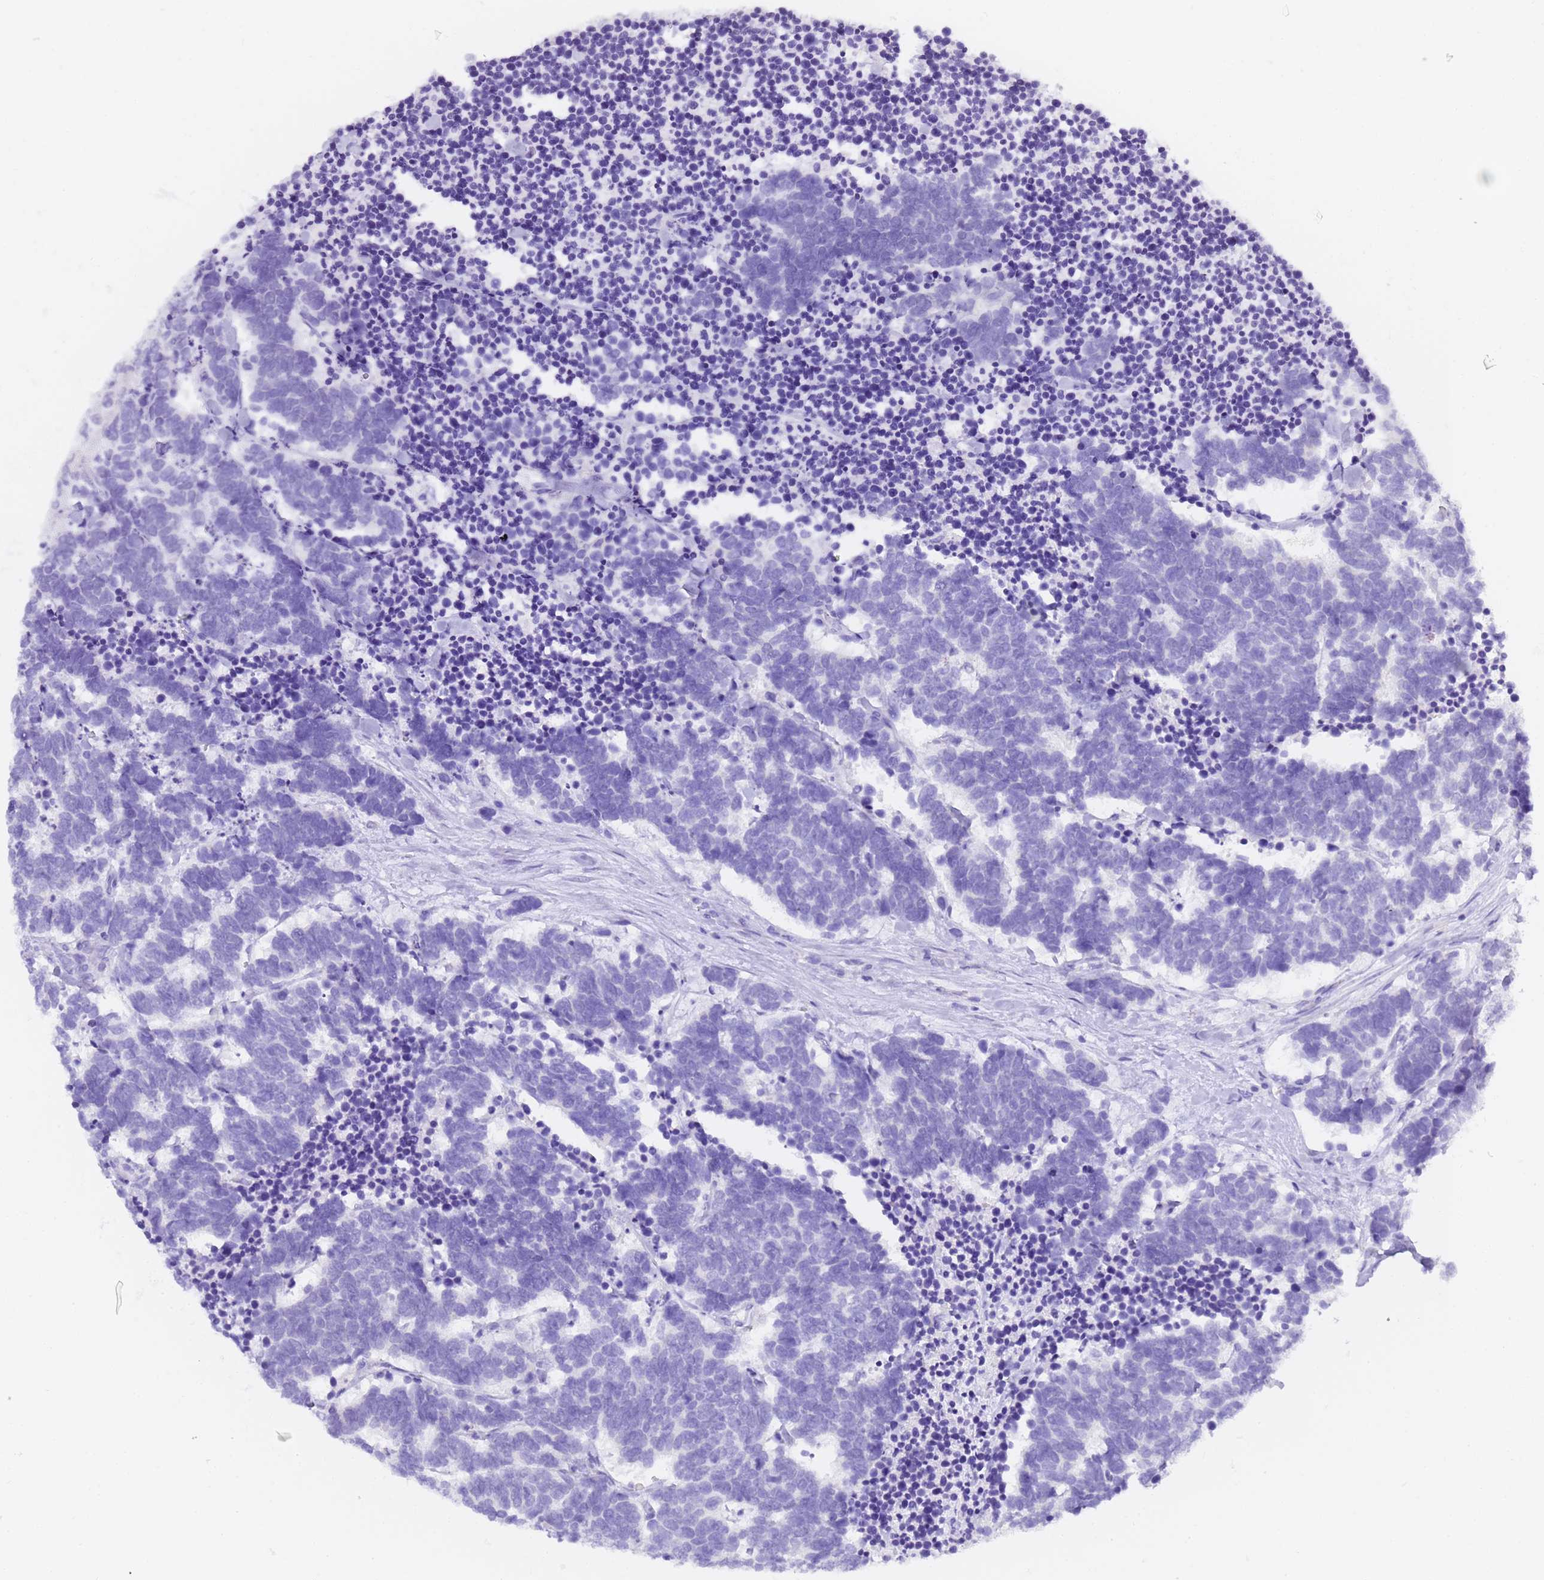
{"staining": {"intensity": "negative", "quantity": "none", "location": "none"}, "tissue": "carcinoid", "cell_type": "Tumor cells", "image_type": "cancer", "snomed": [{"axis": "morphology", "description": "Carcinoma, NOS"}, {"axis": "morphology", "description": "Carcinoid, malignant, NOS"}, {"axis": "topography", "description": "Urinary bladder"}], "caption": "Carcinoid was stained to show a protein in brown. There is no significant positivity in tumor cells. The staining was performed using DAB to visualize the protein expression in brown, while the nuclei were stained in blue with hematoxylin (Magnification: 20x).", "gene": "GABRA1", "patient": {"sex": "male", "age": 57}}